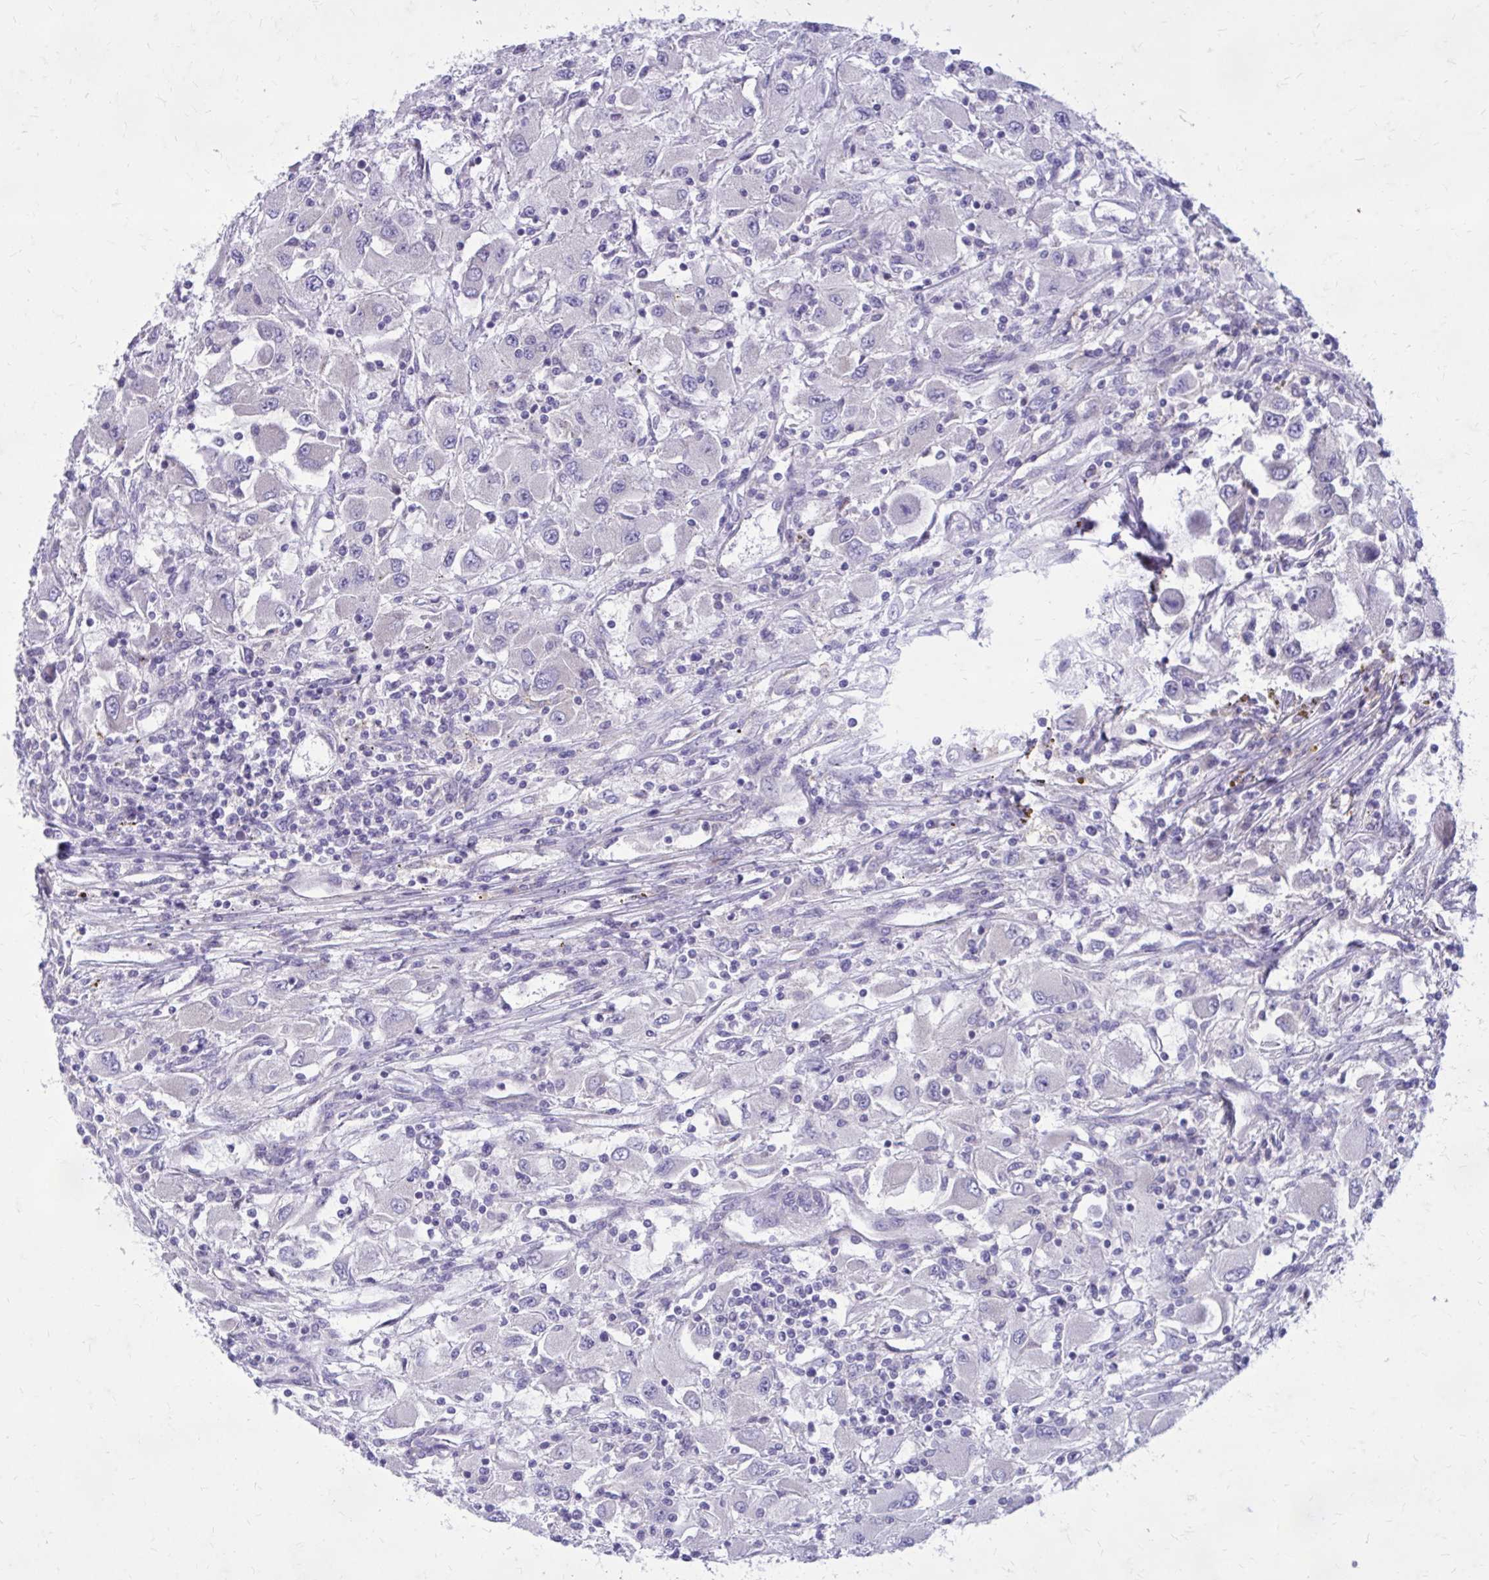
{"staining": {"intensity": "negative", "quantity": "none", "location": "none"}, "tissue": "renal cancer", "cell_type": "Tumor cells", "image_type": "cancer", "snomed": [{"axis": "morphology", "description": "Adenocarcinoma, NOS"}, {"axis": "topography", "description": "Kidney"}], "caption": "High magnification brightfield microscopy of renal cancer stained with DAB (3,3'-diaminobenzidine) (brown) and counterstained with hematoxylin (blue): tumor cells show no significant expression.", "gene": "GIGYF2", "patient": {"sex": "female", "age": 67}}